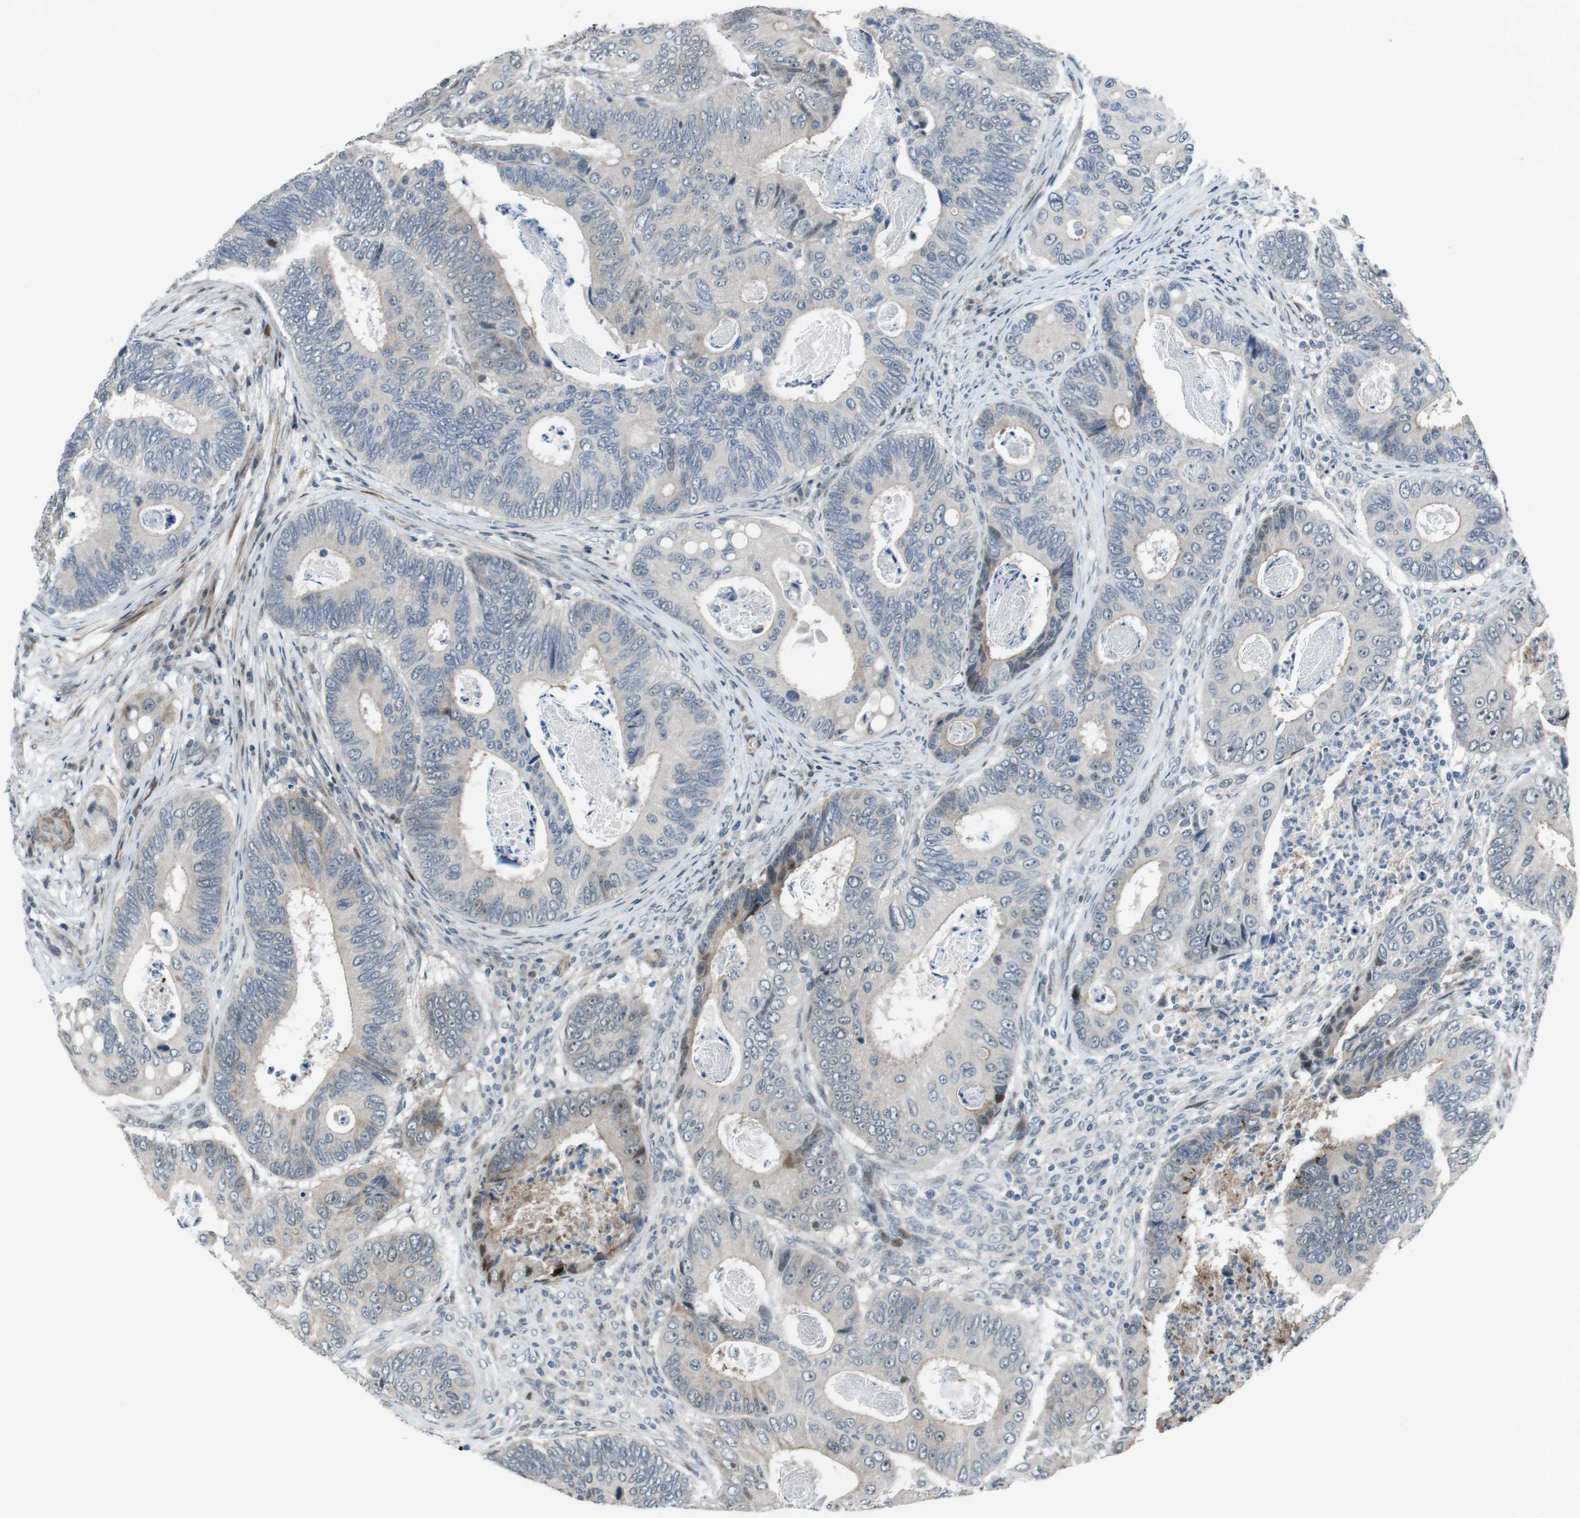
{"staining": {"intensity": "negative", "quantity": "none", "location": "none"}, "tissue": "colorectal cancer", "cell_type": "Tumor cells", "image_type": "cancer", "snomed": [{"axis": "morphology", "description": "Inflammation, NOS"}, {"axis": "morphology", "description": "Adenocarcinoma, NOS"}, {"axis": "topography", "description": "Colon"}], "caption": "Immunohistochemical staining of adenocarcinoma (colorectal) displays no significant staining in tumor cells.", "gene": "PBRM1", "patient": {"sex": "male", "age": 72}}